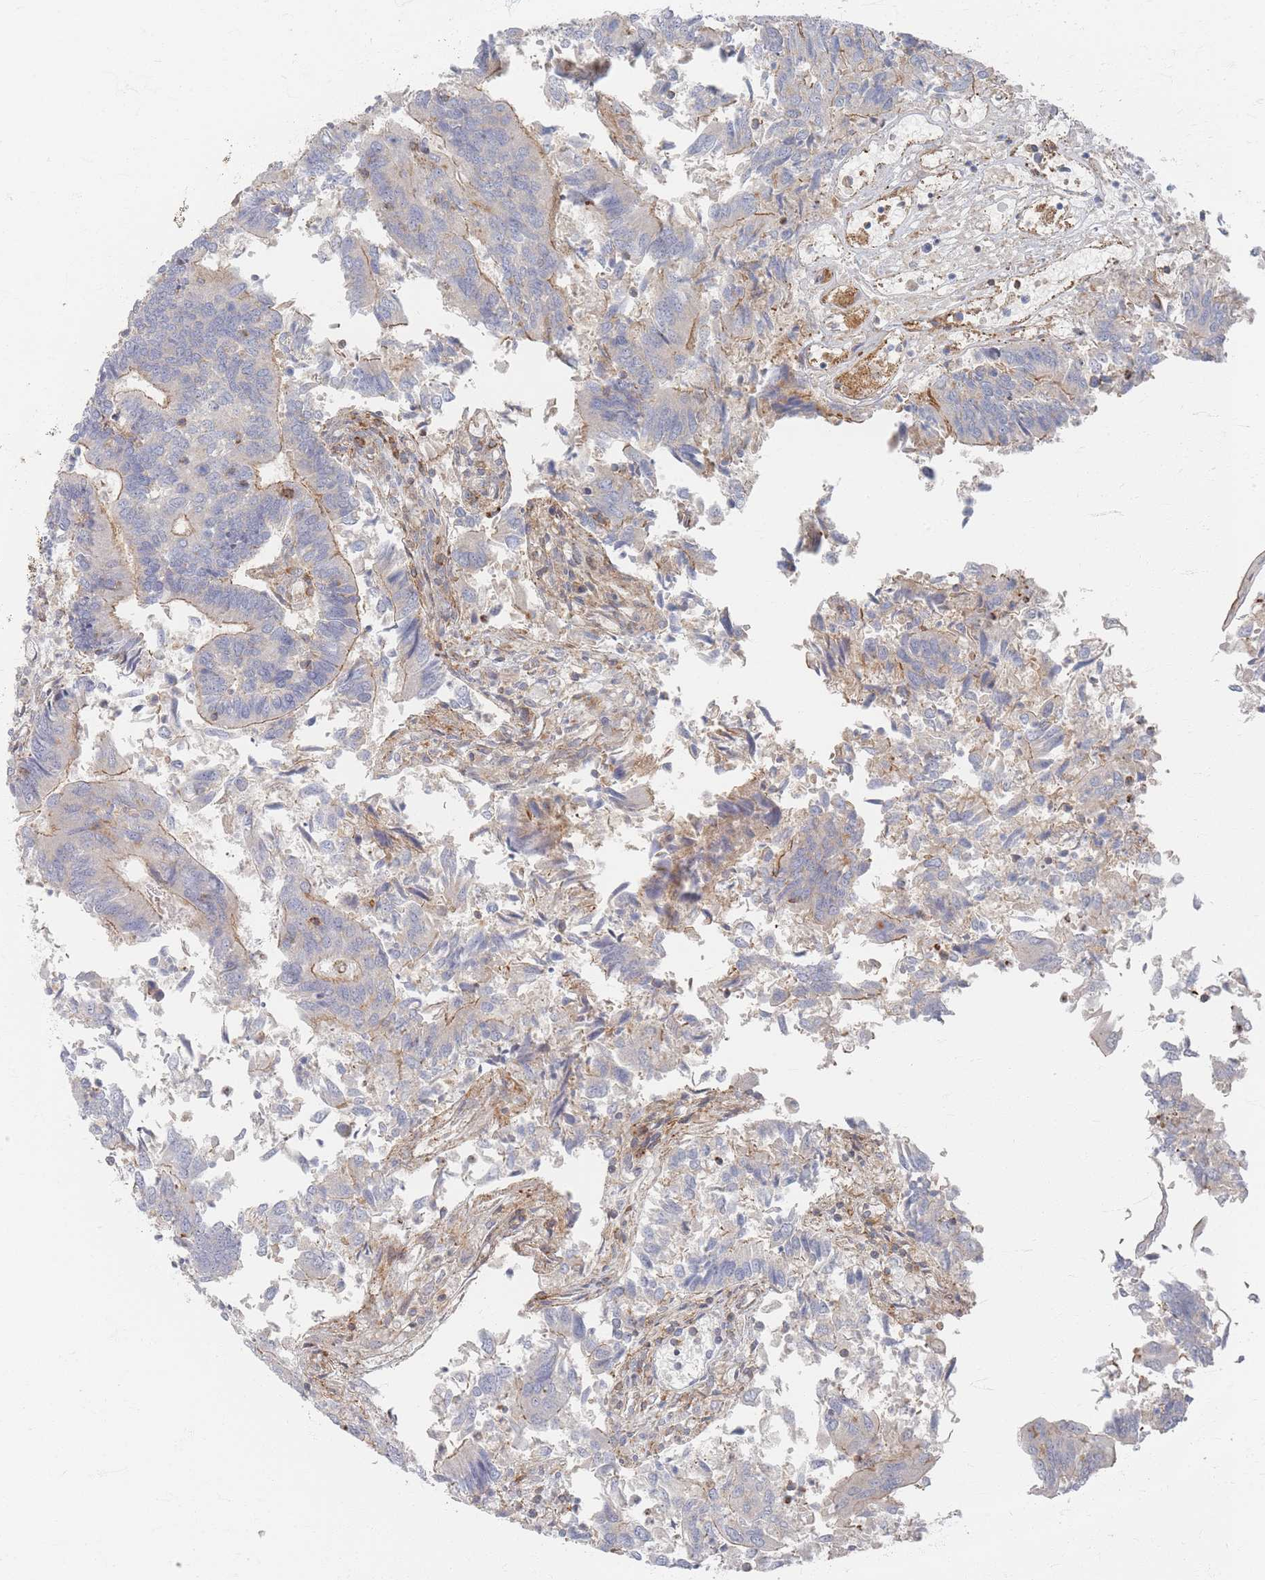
{"staining": {"intensity": "moderate", "quantity": "<25%", "location": "cytoplasmic/membranous"}, "tissue": "colorectal cancer", "cell_type": "Tumor cells", "image_type": "cancer", "snomed": [{"axis": "morphology", "description": "Adenocarcinoma, NOS"}, {"axis": "topography", "description": "Colon"}], "caption": "Colorectal cancer (adenocarcinoma) stained with DAB IHC demonstrates low levels of moderate cytoplasmic/membranous positivity in about <25% of tumor cells. (IHC, brightfield microscopy, high magnification).", "gene": "ZNF852", "patient": {"sex": "female", "age": 67}}